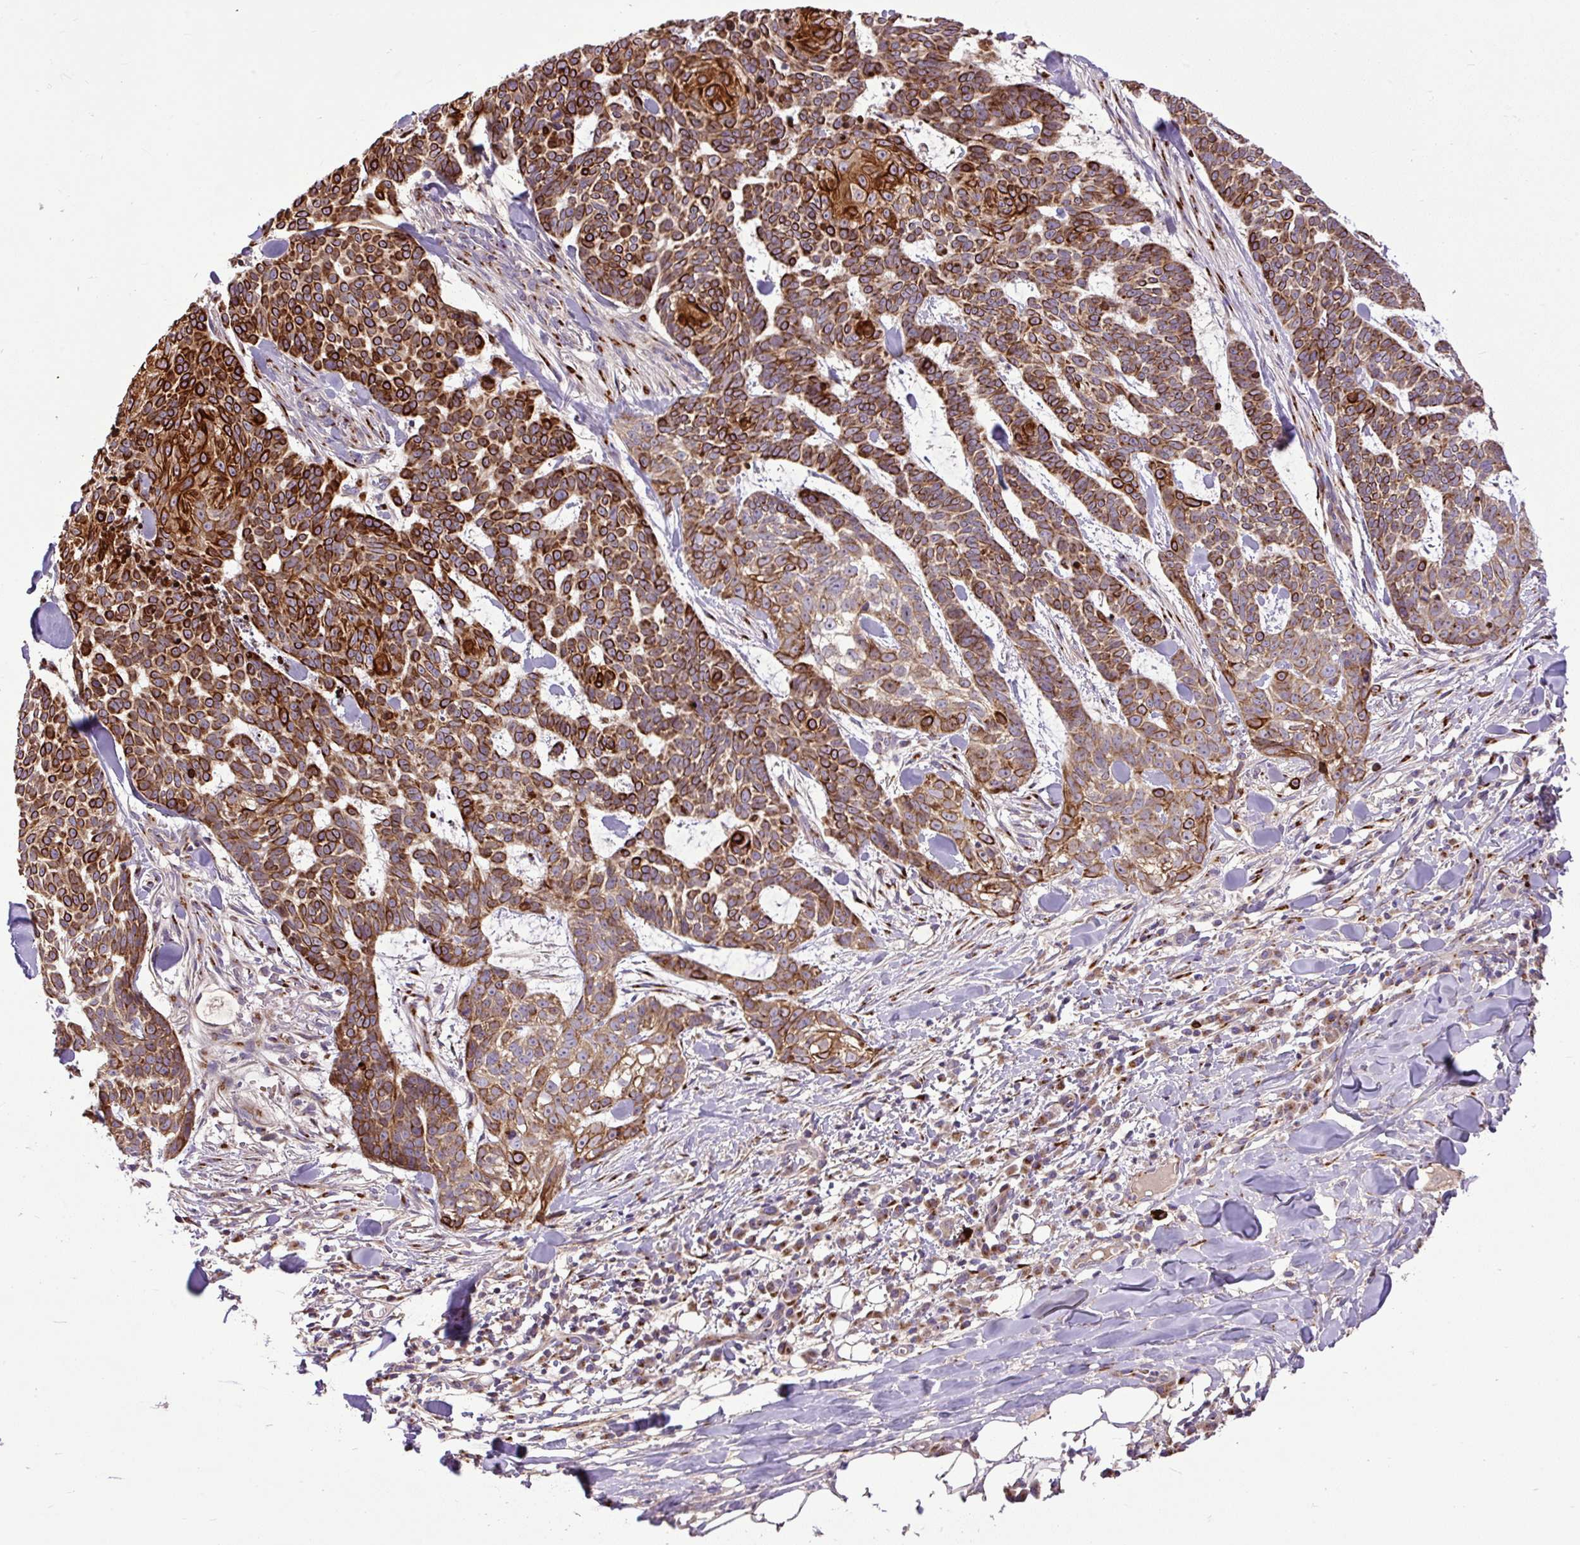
{"staining": {"intensity": "strong", "quantity": ">75%", "location": "cytoplasmic/membranous"}, "tissue": "skin cancer", "cell_type": "Tumor cells", "image_type": "cancer", "snomed": [{"axis": "morphology", "description": "Basal cell carcinoma"}, {"axis": "topography", "description": "Skin"}], "caption": "Immunohistochemical staining of human skin cancer displays strong cytoplasmic/membranous protein expression in approximately >75% of tumor cells. (DAB = brown stain, brightfield microscopy at high magnification).", "gene": "MSMP", "patient": {"sex": "female", "age": 93}}